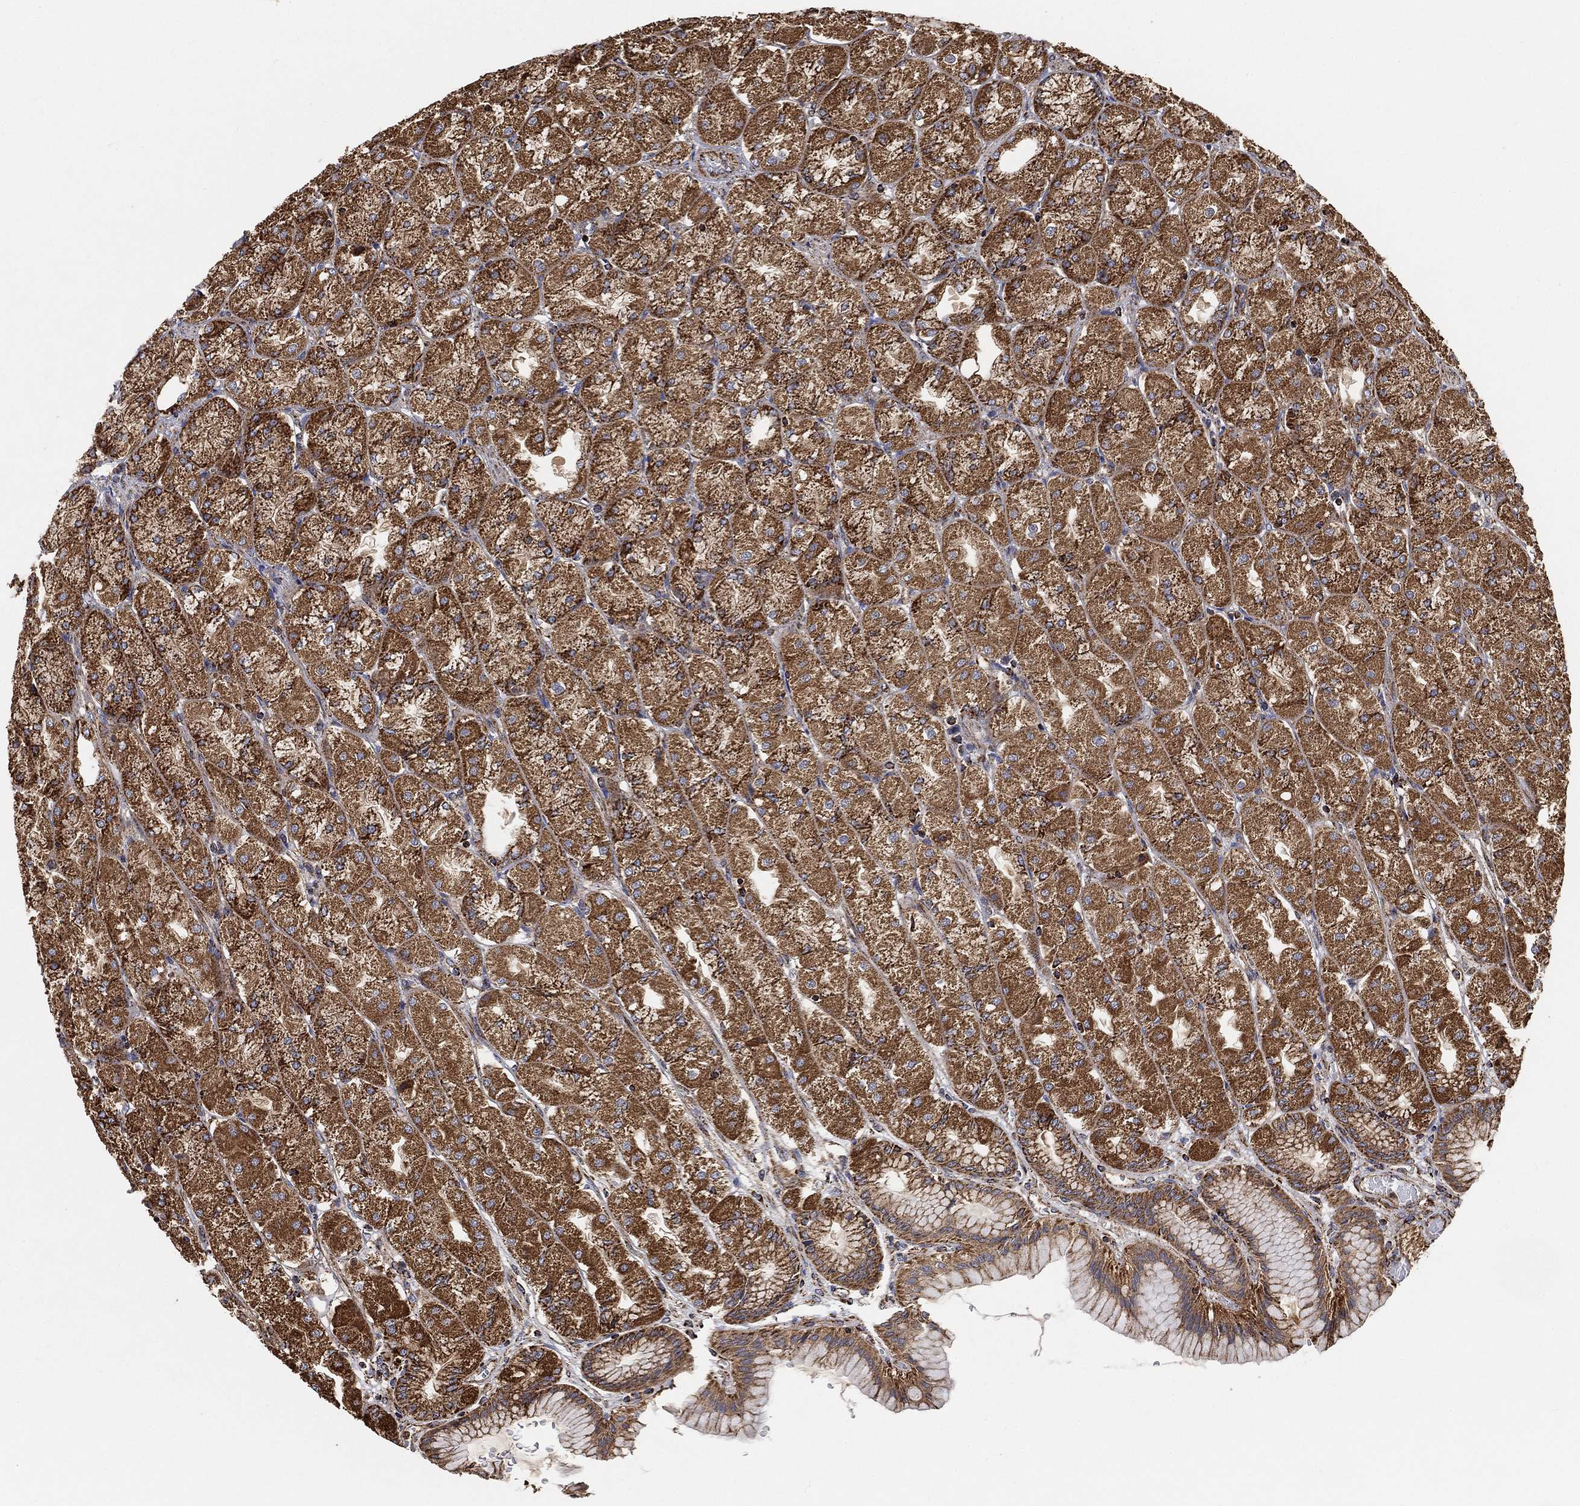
{"staining": {"intensity": "strong", "quantity": ">75%", "location": "cytoplasmic/membranous"}, "tissue": "stomach", "cell_type": "Glandular cells", "image_type": "normal", "snomed": [{"axis": "morphology", "description": "Normal tissue, NOS"}, {"axis": "morphology", "description": "Adenocarcinoma, NOS"}, {"axis": "morphology", "description": "Adenocarcinoma, High grade"}, {"axis": "topography", "description": "Stomach, upper"}, {"axis": "topography", "description": "Stomach"}], "caption": "Protein expression analysis of unremarkable human stomach reveals strong cytoplasmic/membranous expression in about >75% of glandular cells.", "gene": "SLC38A7", "patient": {"sex": "female", "age": 65}}